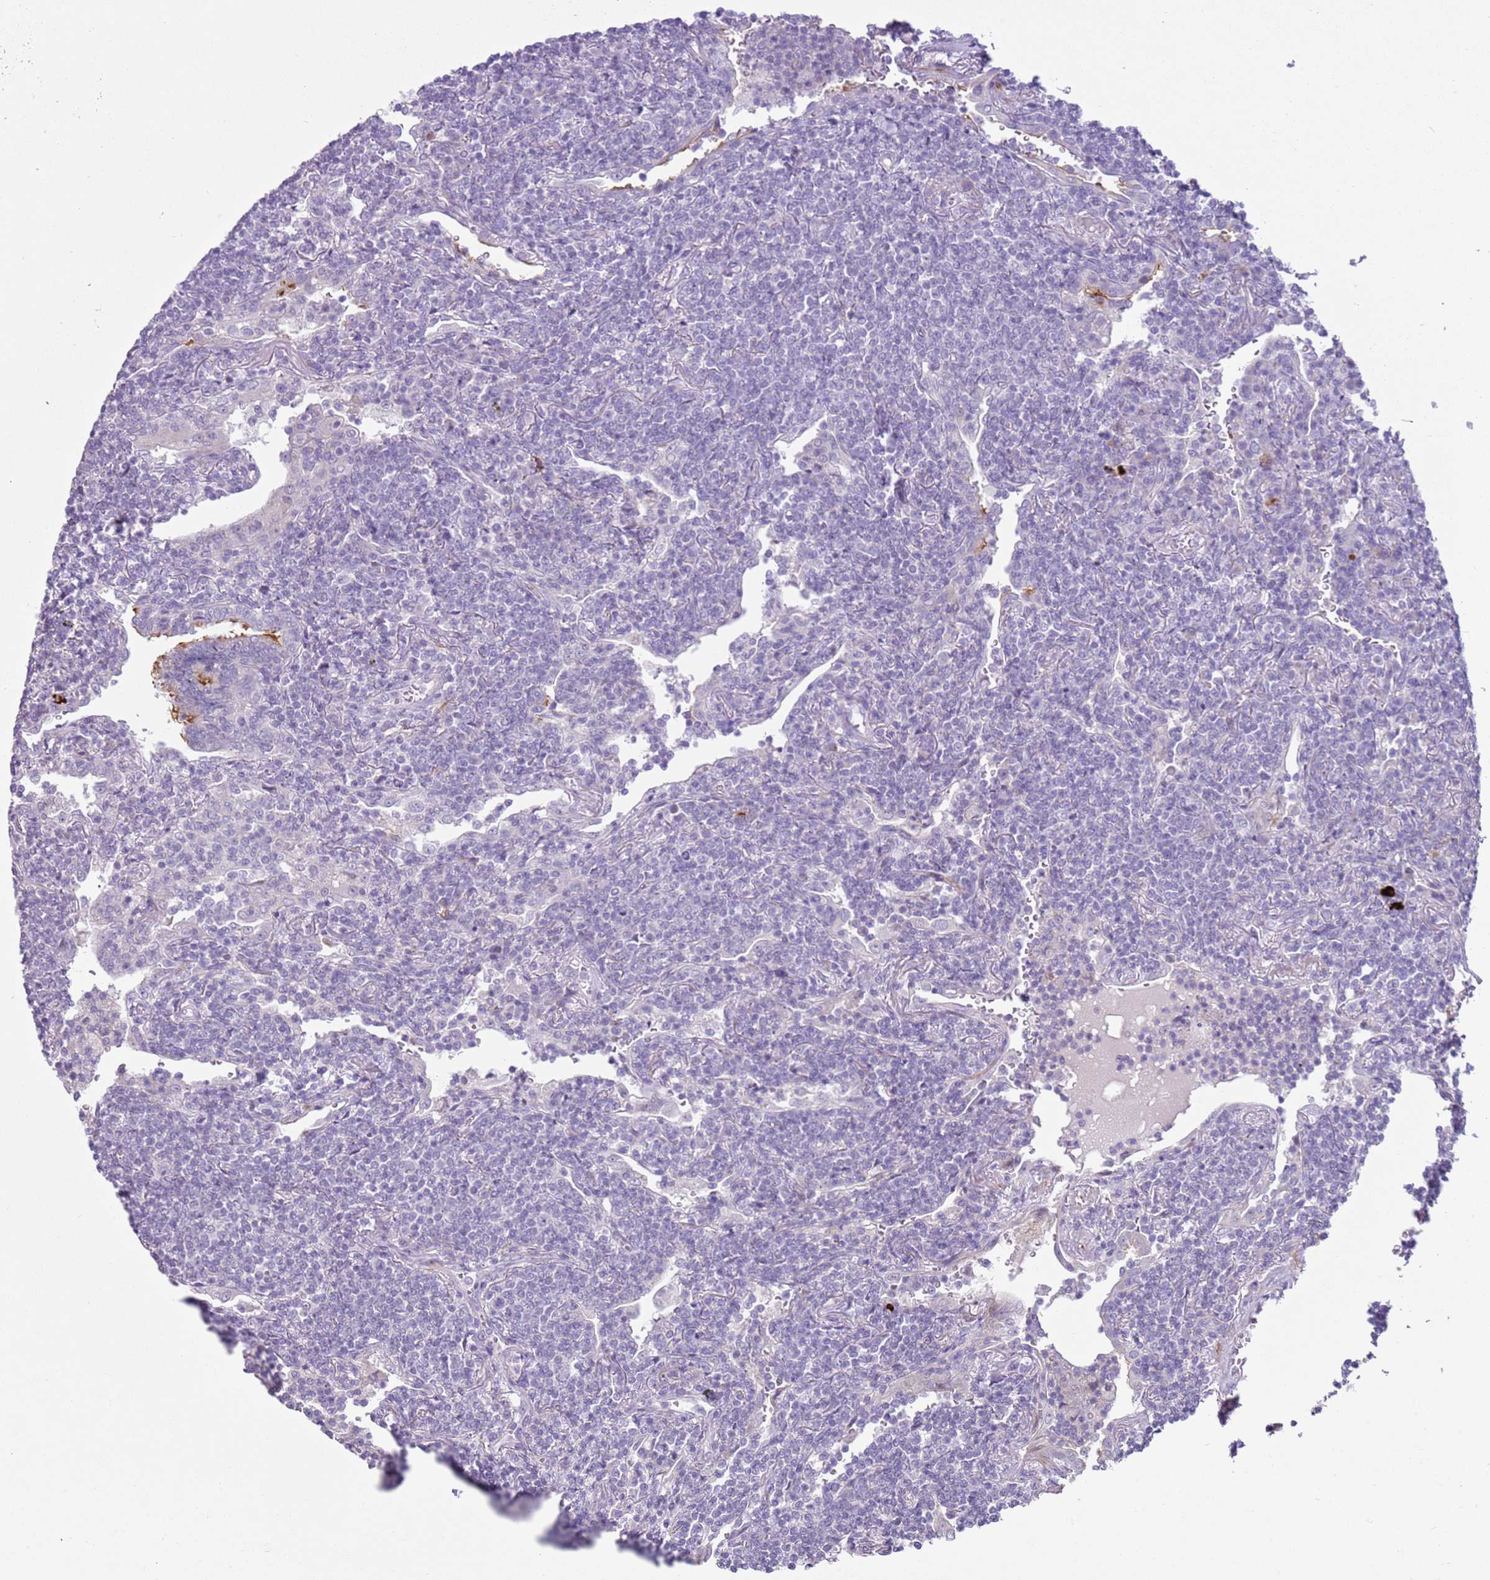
{"staining": {"intensity": "negative", "quantity": "none", "location": "none"}, "tissue": "lymphoma", "cell_type": "Tumor cells", "image_type": "cancer", "snomed": [{"axis": "morphology", "description": "Malignant lymphoma, non-Hodgkin's type, Low grade"}, {"axis": "topography", "description": "Lung"}], "caption": "This is an immunohistochemistry (IHC) micrograph of human lymphoma. There is no positivity in tumor cells.", "gene": "ZNF239", "patient": {"sex": "female", "age": 71}}